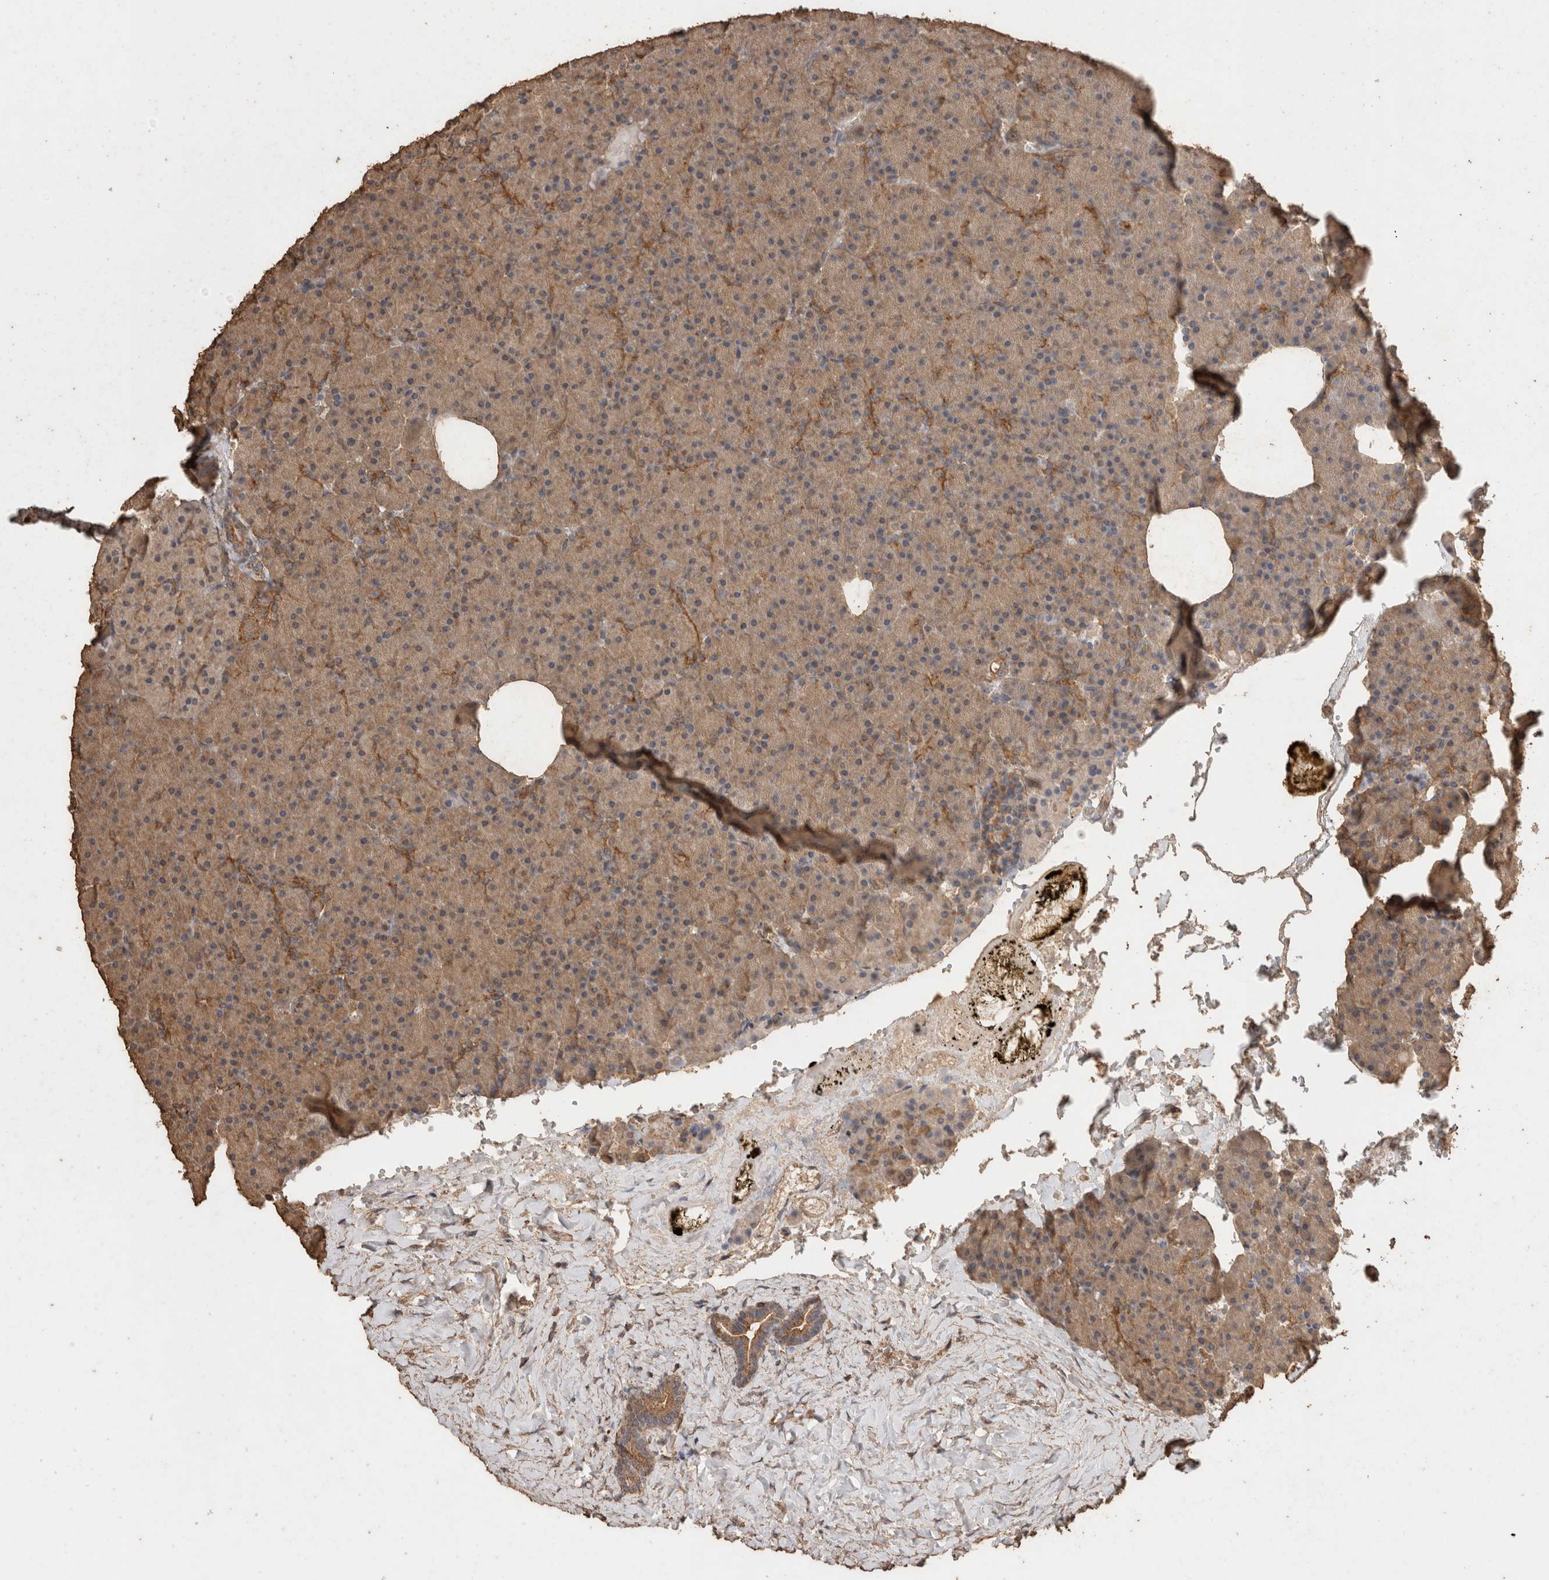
{"staining": {"intensity": "moderate", "quantity": ">75%", "location": "cytoplasmic/membranous"}, "tissue": "pancreas", "cell_type": "Exocrine glandular cells", "image_type": "normal", "snomed": [{"axis": "morphology", "description": "Normal tissue, NOS"}, {"axis": "morphology", "description": "Carcinoid, malignant, NOS"}, {"axis": "topography", "description": "Pancreas"}], "caption": "Protein staining reveals moderate cytoplasmic/membranous expression in approximately >75% of exocrine glandular cells in unremarkable pancreas.", "gene": "CX3CL1", "patient": {"sex": "female", "age": 35}}